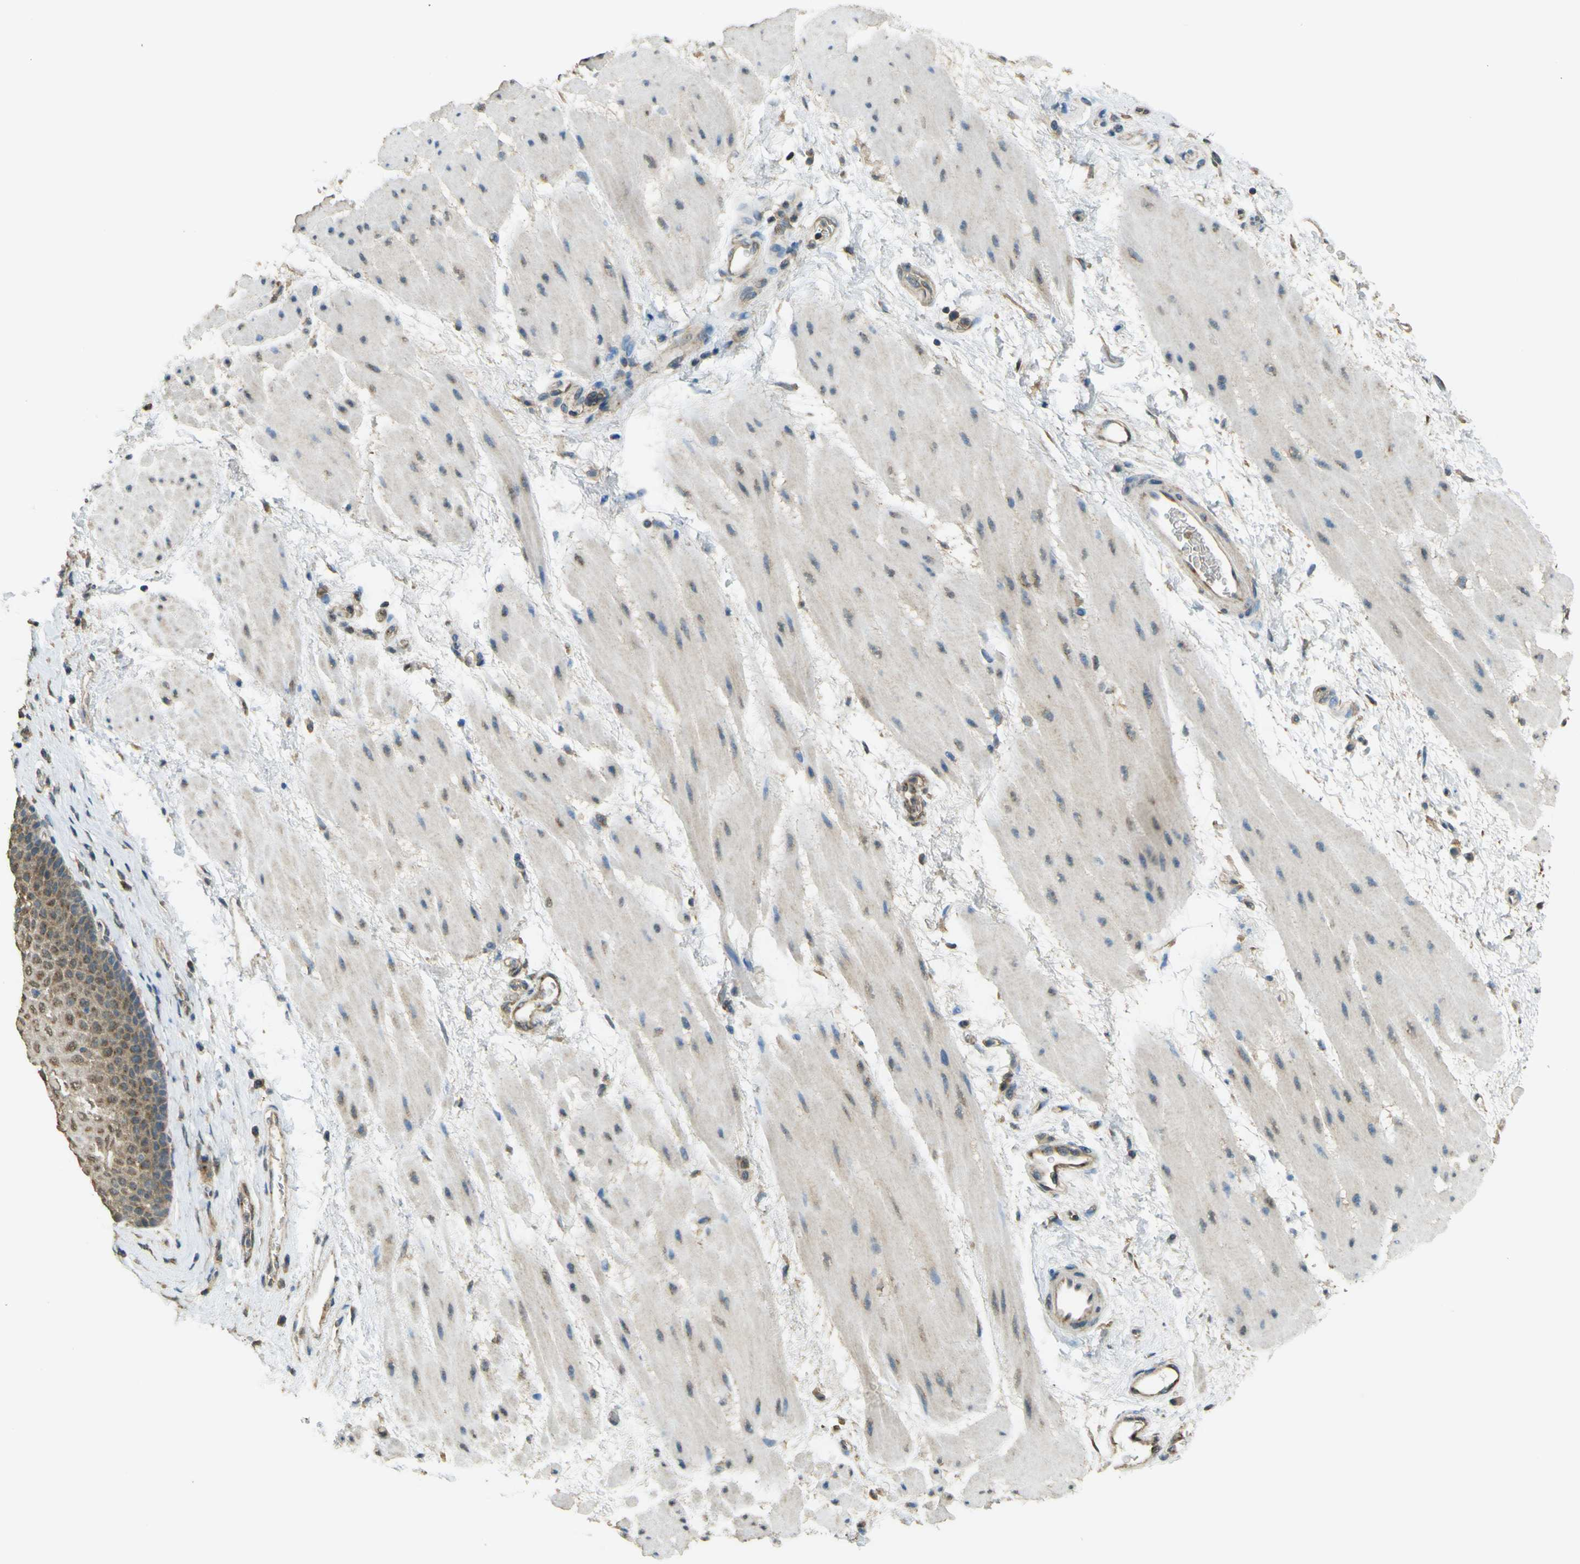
{"staining": {"intensity": "moderate", "quantity": "25%-75%", "location": "cytoplasmic/membranous"}, "tissue": "esophagus", "cell_type": "Squamous epithelial cells", "image_type": "normal", "snomed": [{"axis": "morphology", "description": "Normal tissue, NOS"}, {"axis": "topography", "description": "Esophagus"}], "caption": "DAB immunohistochemical staining of unremarkable human esophagus demonstrates moderate cytoplasmic/membranous protein positivity in approximately 25%-75% of squamous epithelial cells.", "gene": "GOLGA1", "patient": {"sex": "male", "age": 48}}